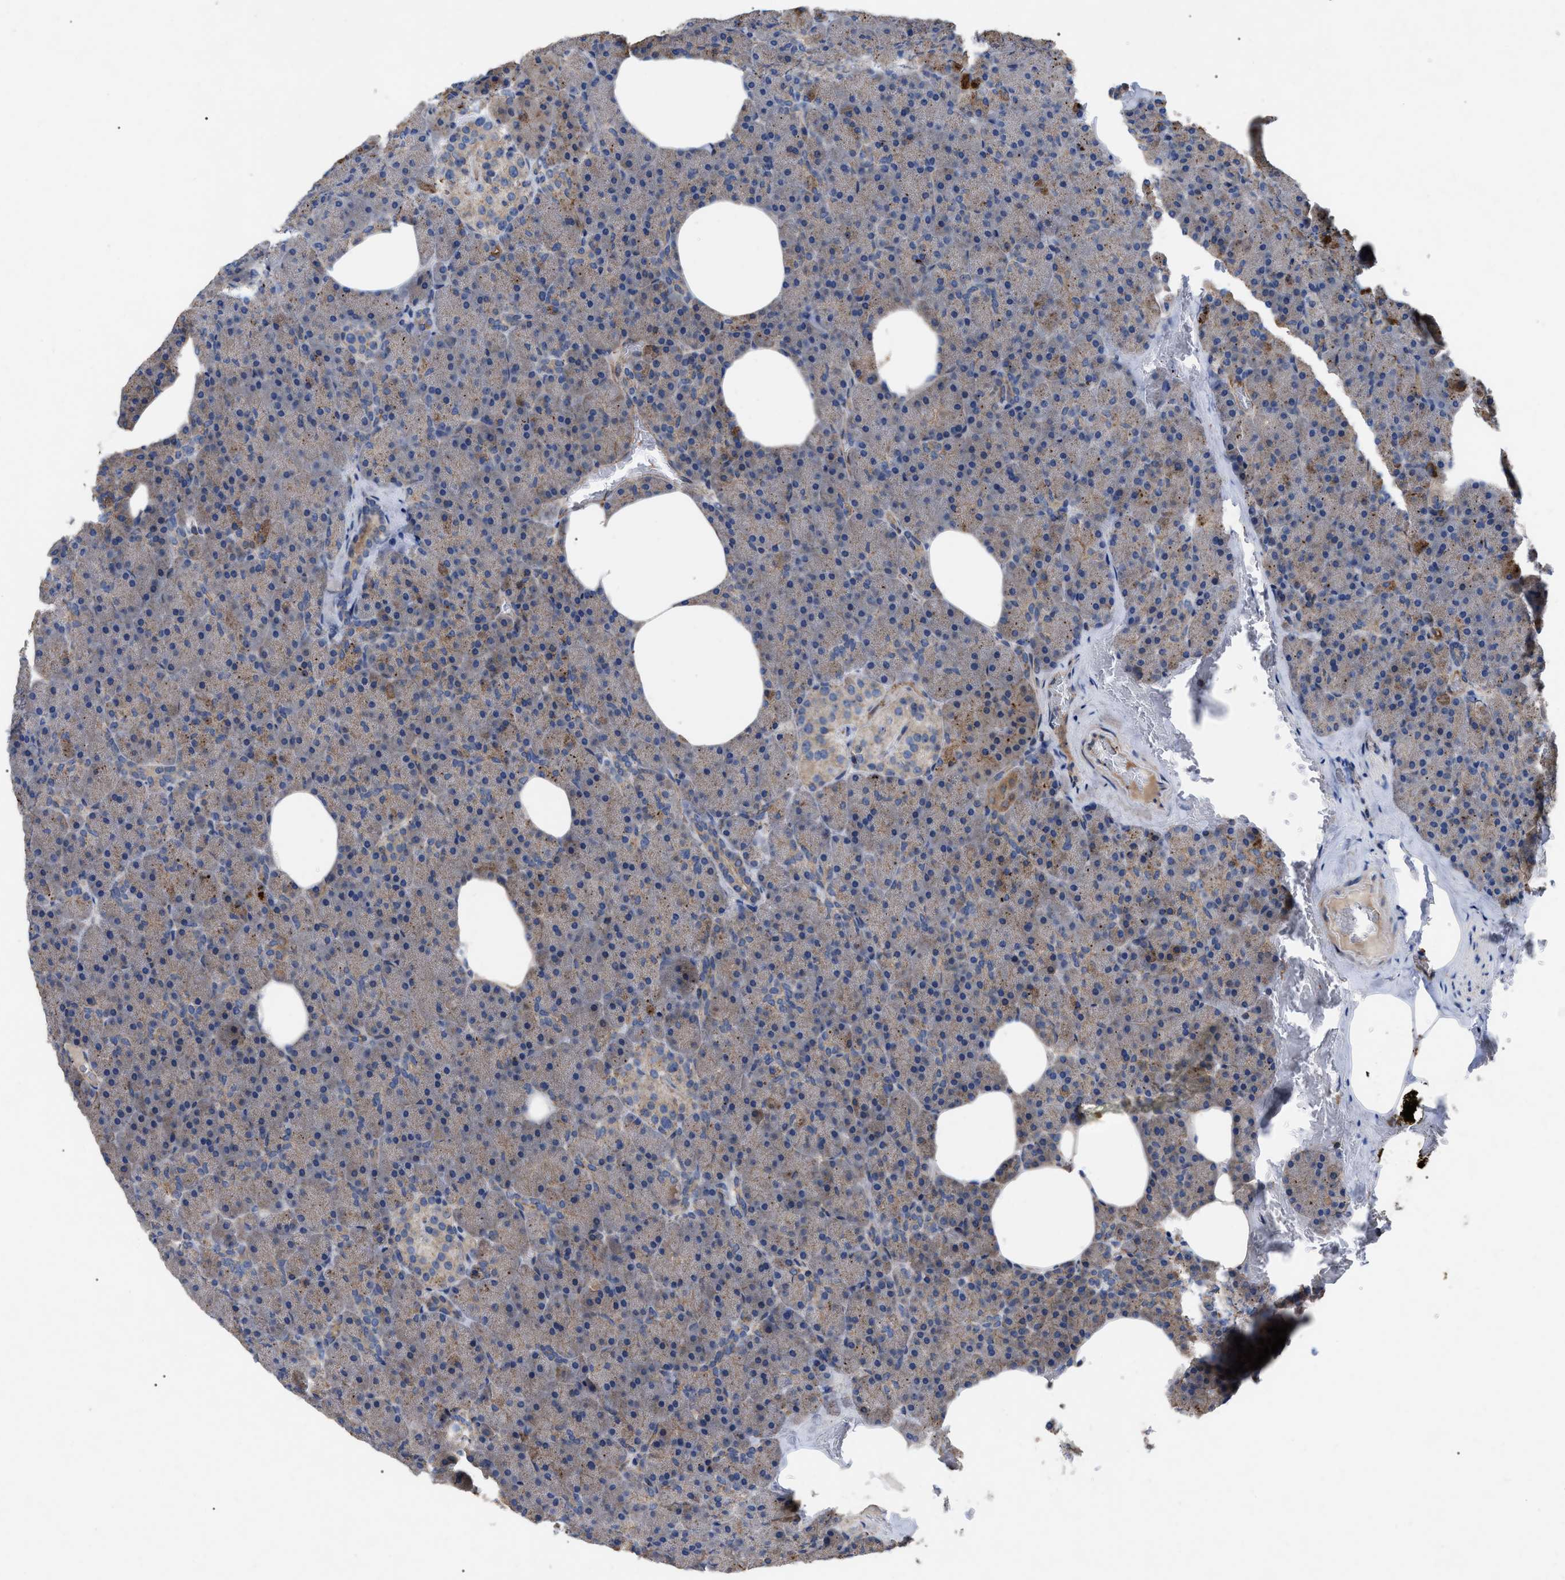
{"staining": {"intensity": "moderate", "quantity": "25%-75%", "location": "cytoplasmic/membranous"}, "tissue": "pancreas", "cell_type": "Exocrine glandular cells", "image_type": "normal", "snomed": [{"axis": "morphology", "description": "Normal tissue, NOS"}, {"axis": "topography", "description": "Pancreas"}], "caption": "Protein staining of benign pancreas displays moderate cytoplasmic/membranous staining in approximately 25%-75% of exocrine glandular cells. The staining was performed using DAB (3,3'-diaminobenzidine), with brown indicating positive protein expression. Nuclei are stained blue with hematoxylin.", "gene": "FAM171A2", "patient": {"sex": "female", "age": 35}}